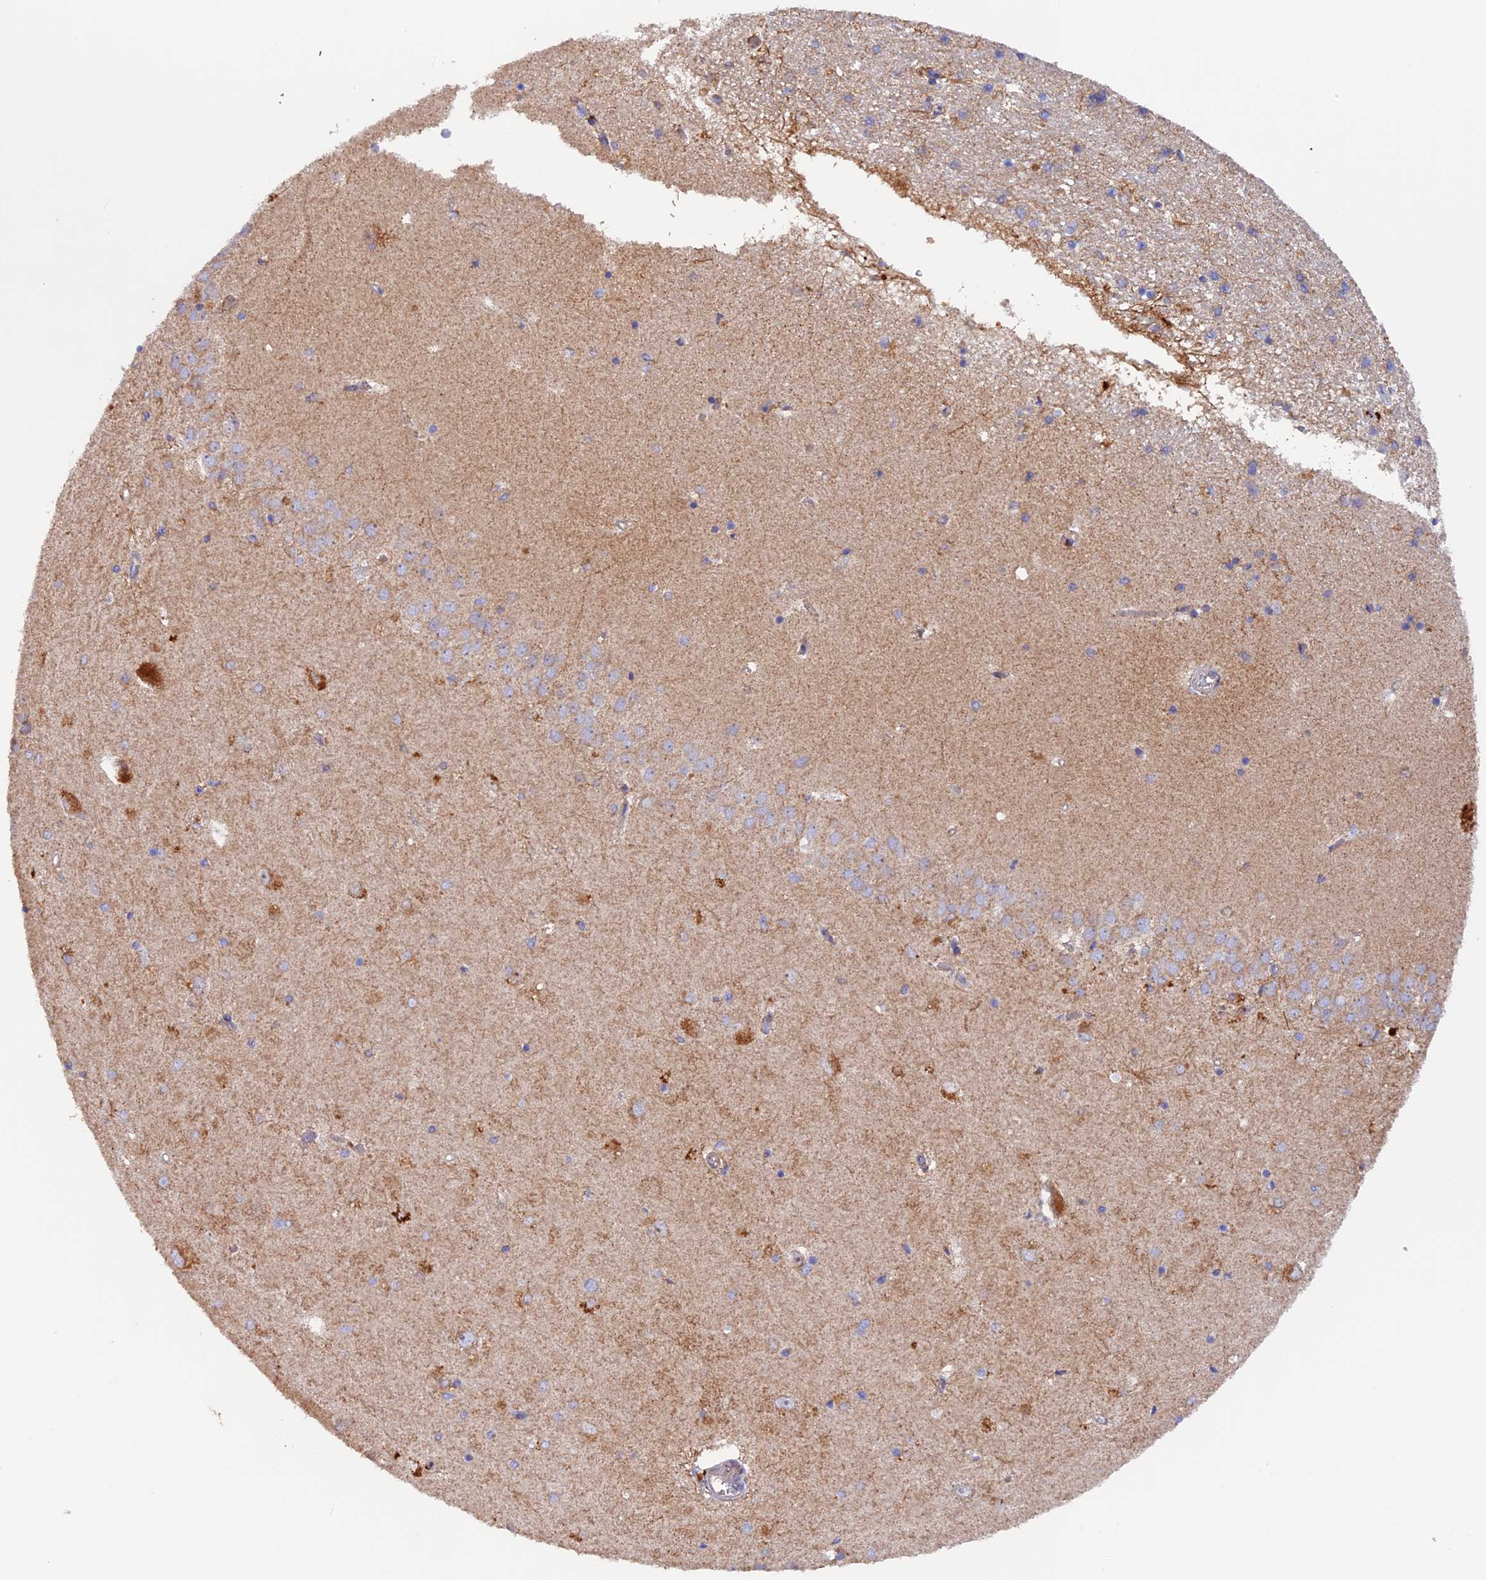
{"staining": {"intensity": "weak", "quantity": "<25%", "location": "cytoplasmic/membranous"}, "tissue": "hippocampus", "cell_type": "Glial cells", "image_type": "normal", "snomed": [{"axis": "morphology", "description": "Normal tissue, NOS"}, {"axis": "topography", "description": "Hippocampus"}], "caption": "Immunohistochemical staining of normal human hippocampus demonstrates no significant positivity in glial cells.", "gene": "DUS3L", "patient": {"sex": "male", "age": 45}}